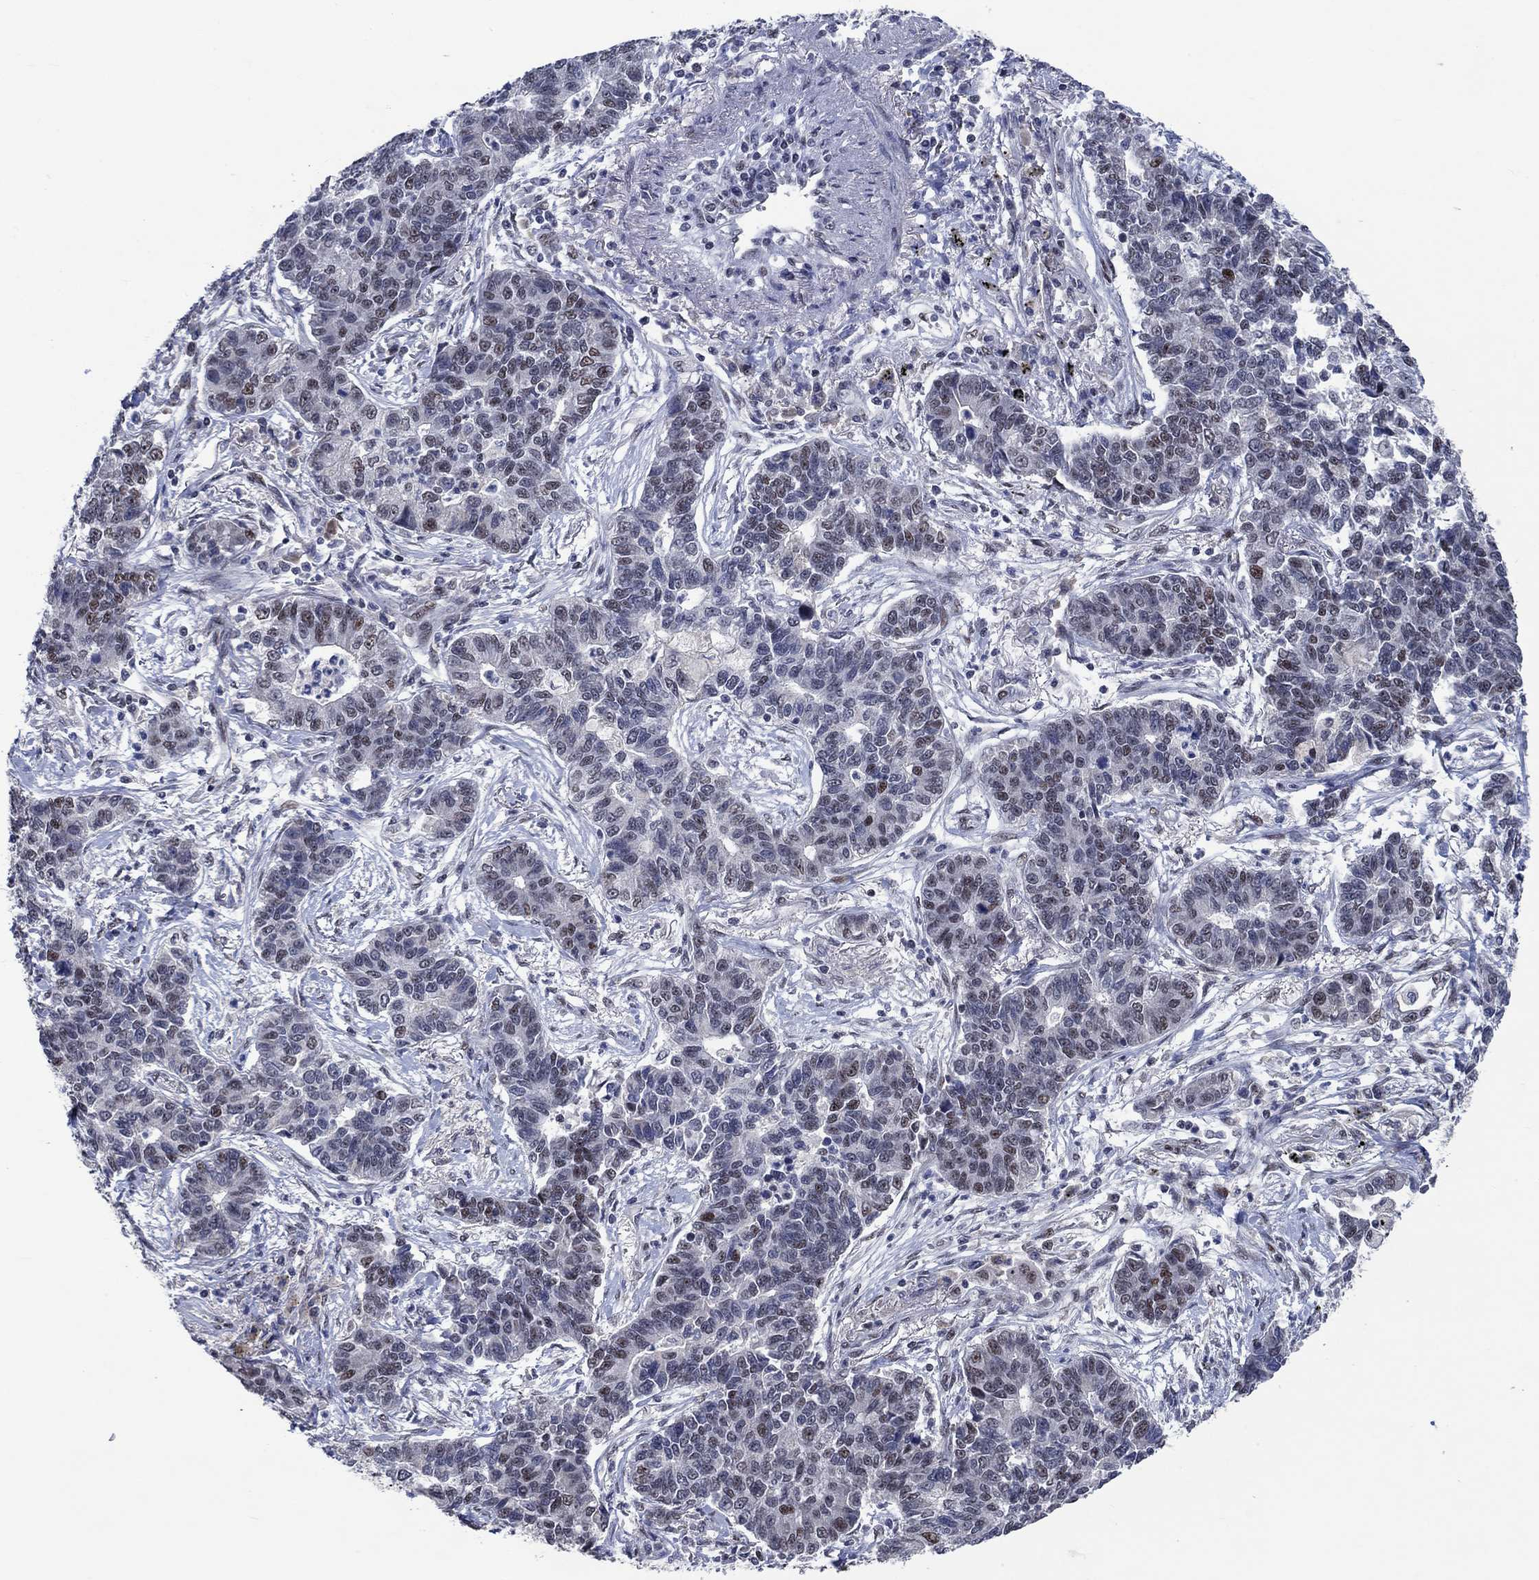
{"staining": {"intensity": "weak", "quantity": "<25%", "location": "nuclear"}, "tissue": "lung cancer", "cell_type": "Tumor cells", "image_type": "cancer", "snomed": [{"axis": "morphology", "description": "Adenocarcinoma, NOS"}, {"axis": "topography", "description": "Lung"}], "caption": "The micrograph demonstrates no staining of tumor cells in lung cancer (adenocarcinoma). Brightfield microscopy of IHC stained with DAB (brown) and hematoxylin (blue), captured at high magnification.", "gene": "HTN1", "patient": {"sex": "female", "age": 57}}